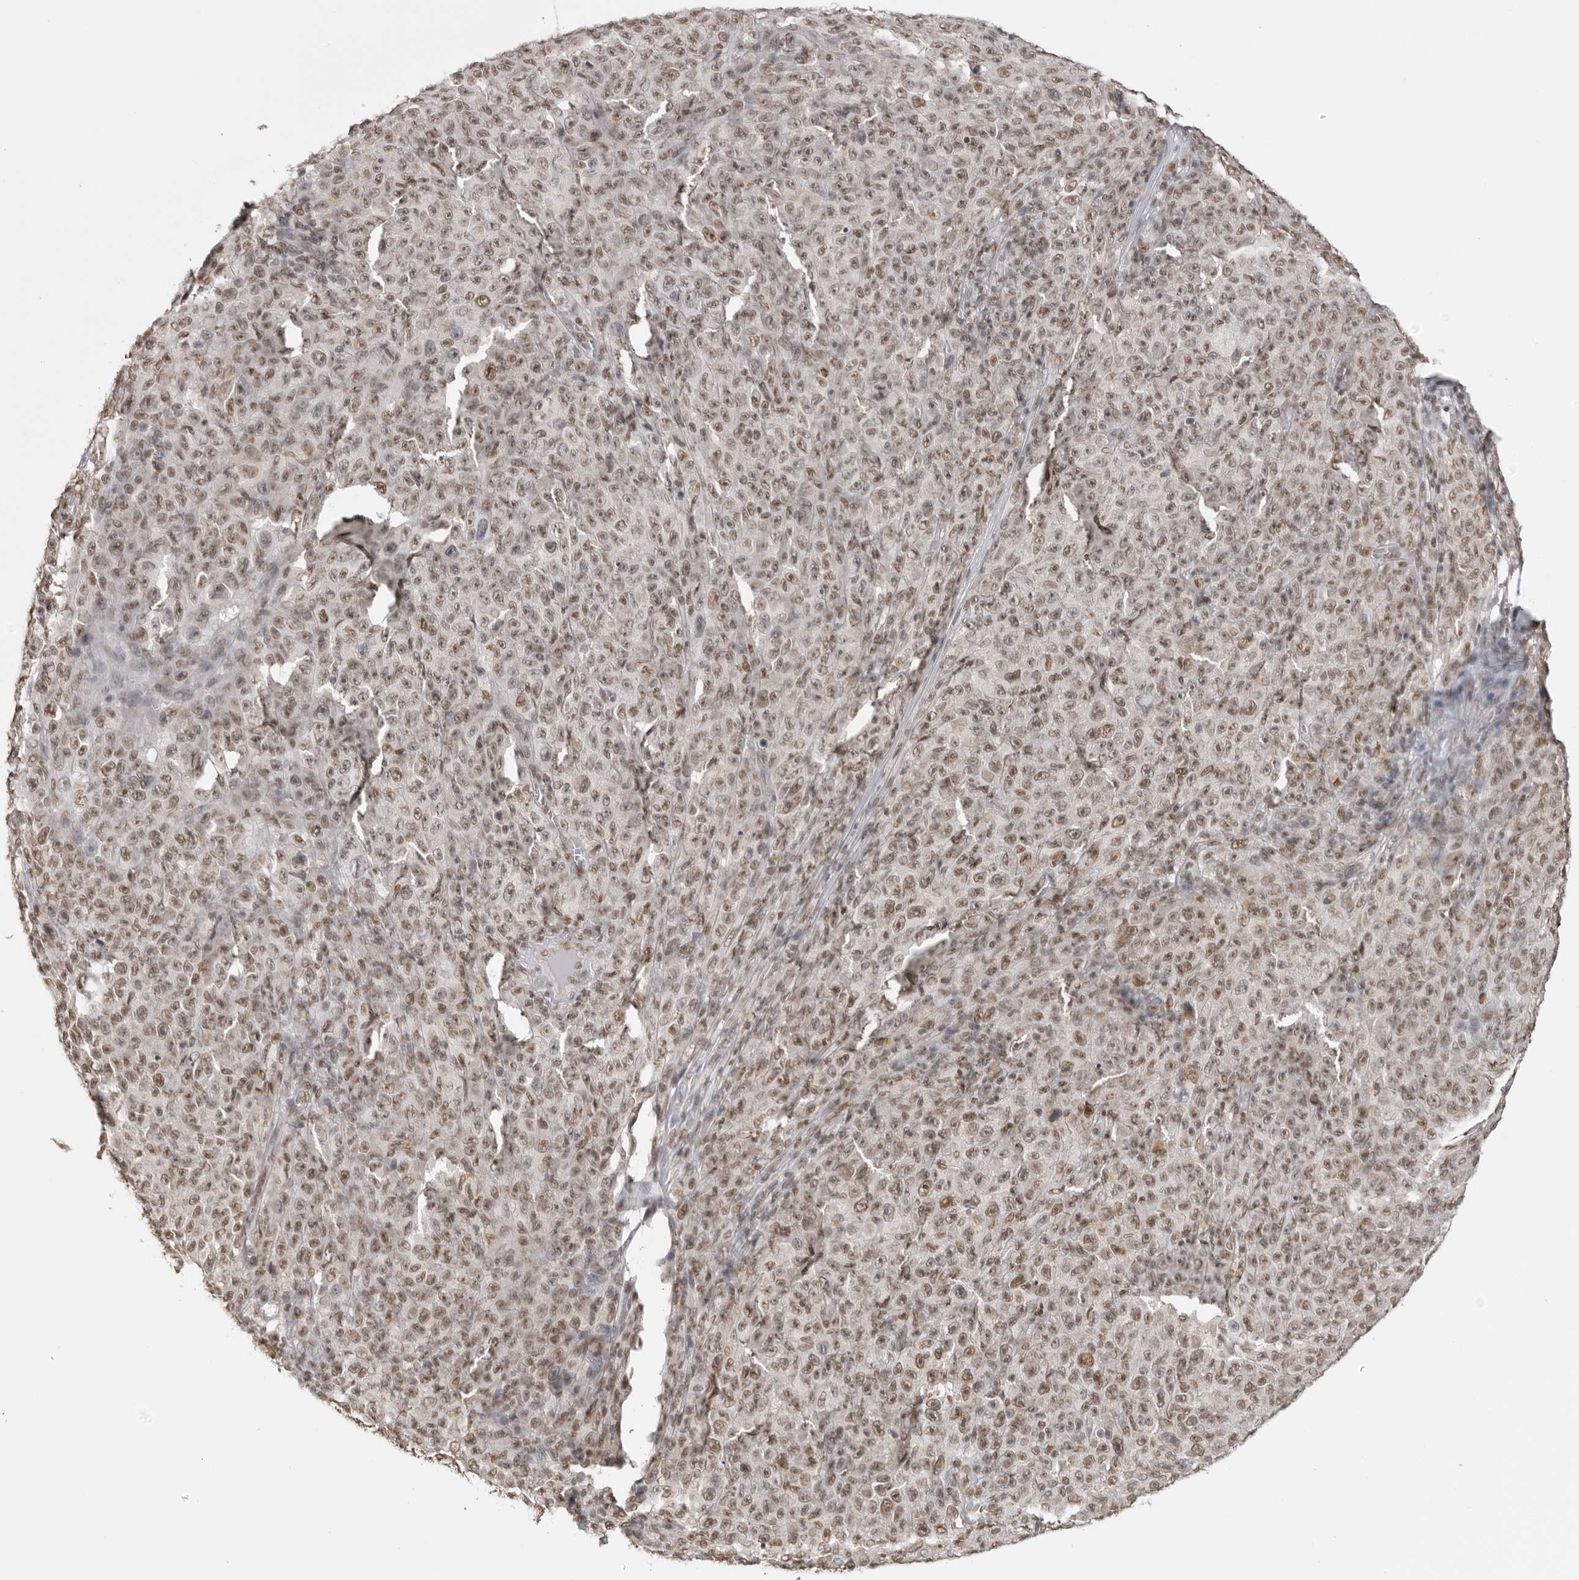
{"staining": {"intensity": "moderate", "quantity": ">75%", "location": "nuclear"}, "tissue": "melanoma", "cell_type": "Tumor cells", "image_type": "cancer", "snomed": [{"axis": "morphology", "description": "Malignant melanoma, NOS"}, {"axis": "topography", "description": "Skin"}], "caption": "Human melanoma stained for a protein (brown) displays moderate nuclear positive positivity in about >75% of tumor cells.", "gene": "RPA2", "patient": {"sex": "female", "age": 82}}